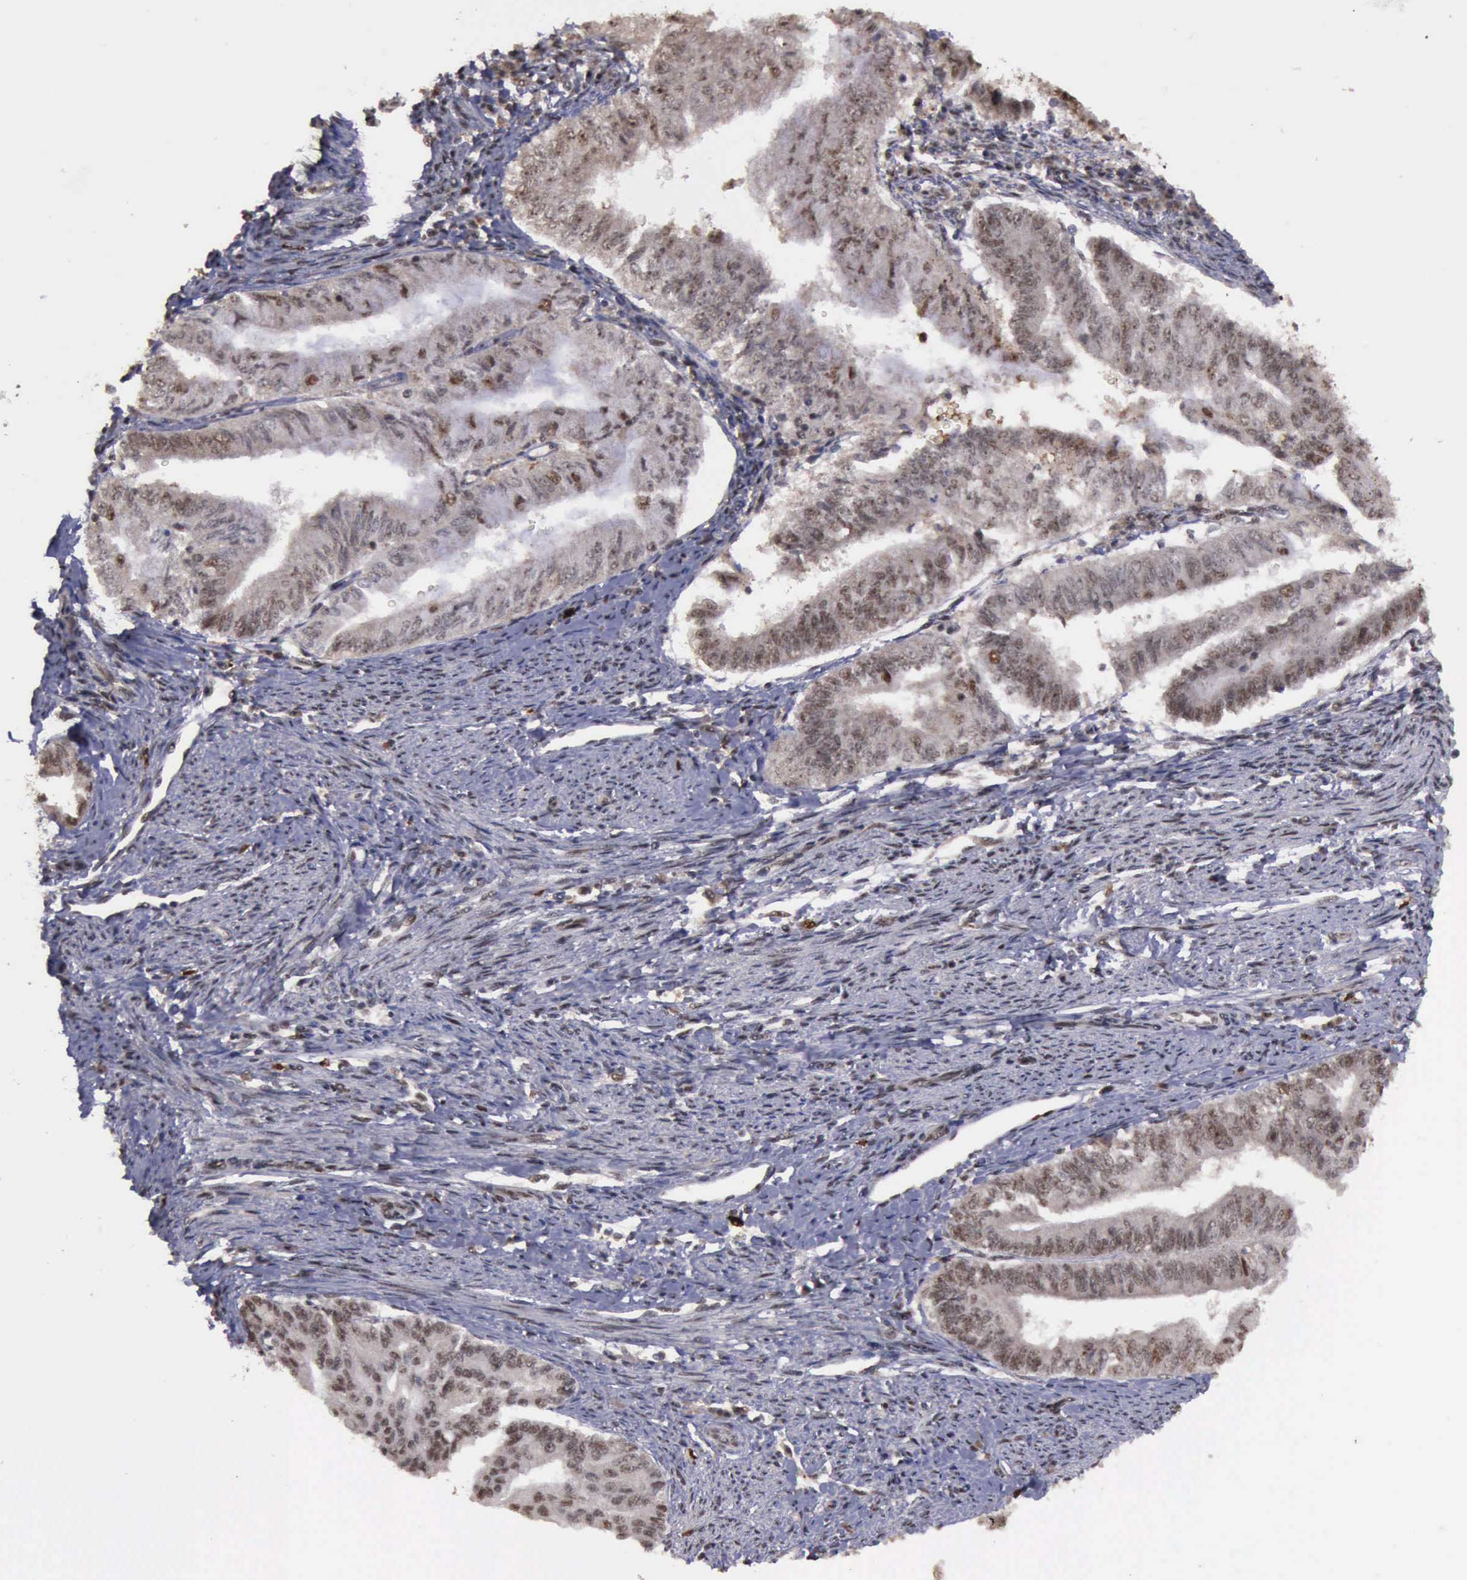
{"staining": {"intensity": "moderate", "quantity": ">75%", "location": "cytoplasmic/membranous,nuclear"}, "tissue": "endometrial cancer", "cell_type": "Tumor cells", "image_type": "cancer", "snomed": [{"axis": "morphology", "description": "Adenocarcinoma, NOS"}, {"axis": "topography", "description": "Endometrium"}], "caption": "Immunohistochemical staining of adenocarcinoma (endometrial) displays medium levels of moderate cytoplasmic/membranous and nuclear protein staining in about >75% of tumor cells.", "gene": "TRMT2A", "patient": {"sex": "female", "age": 66}}